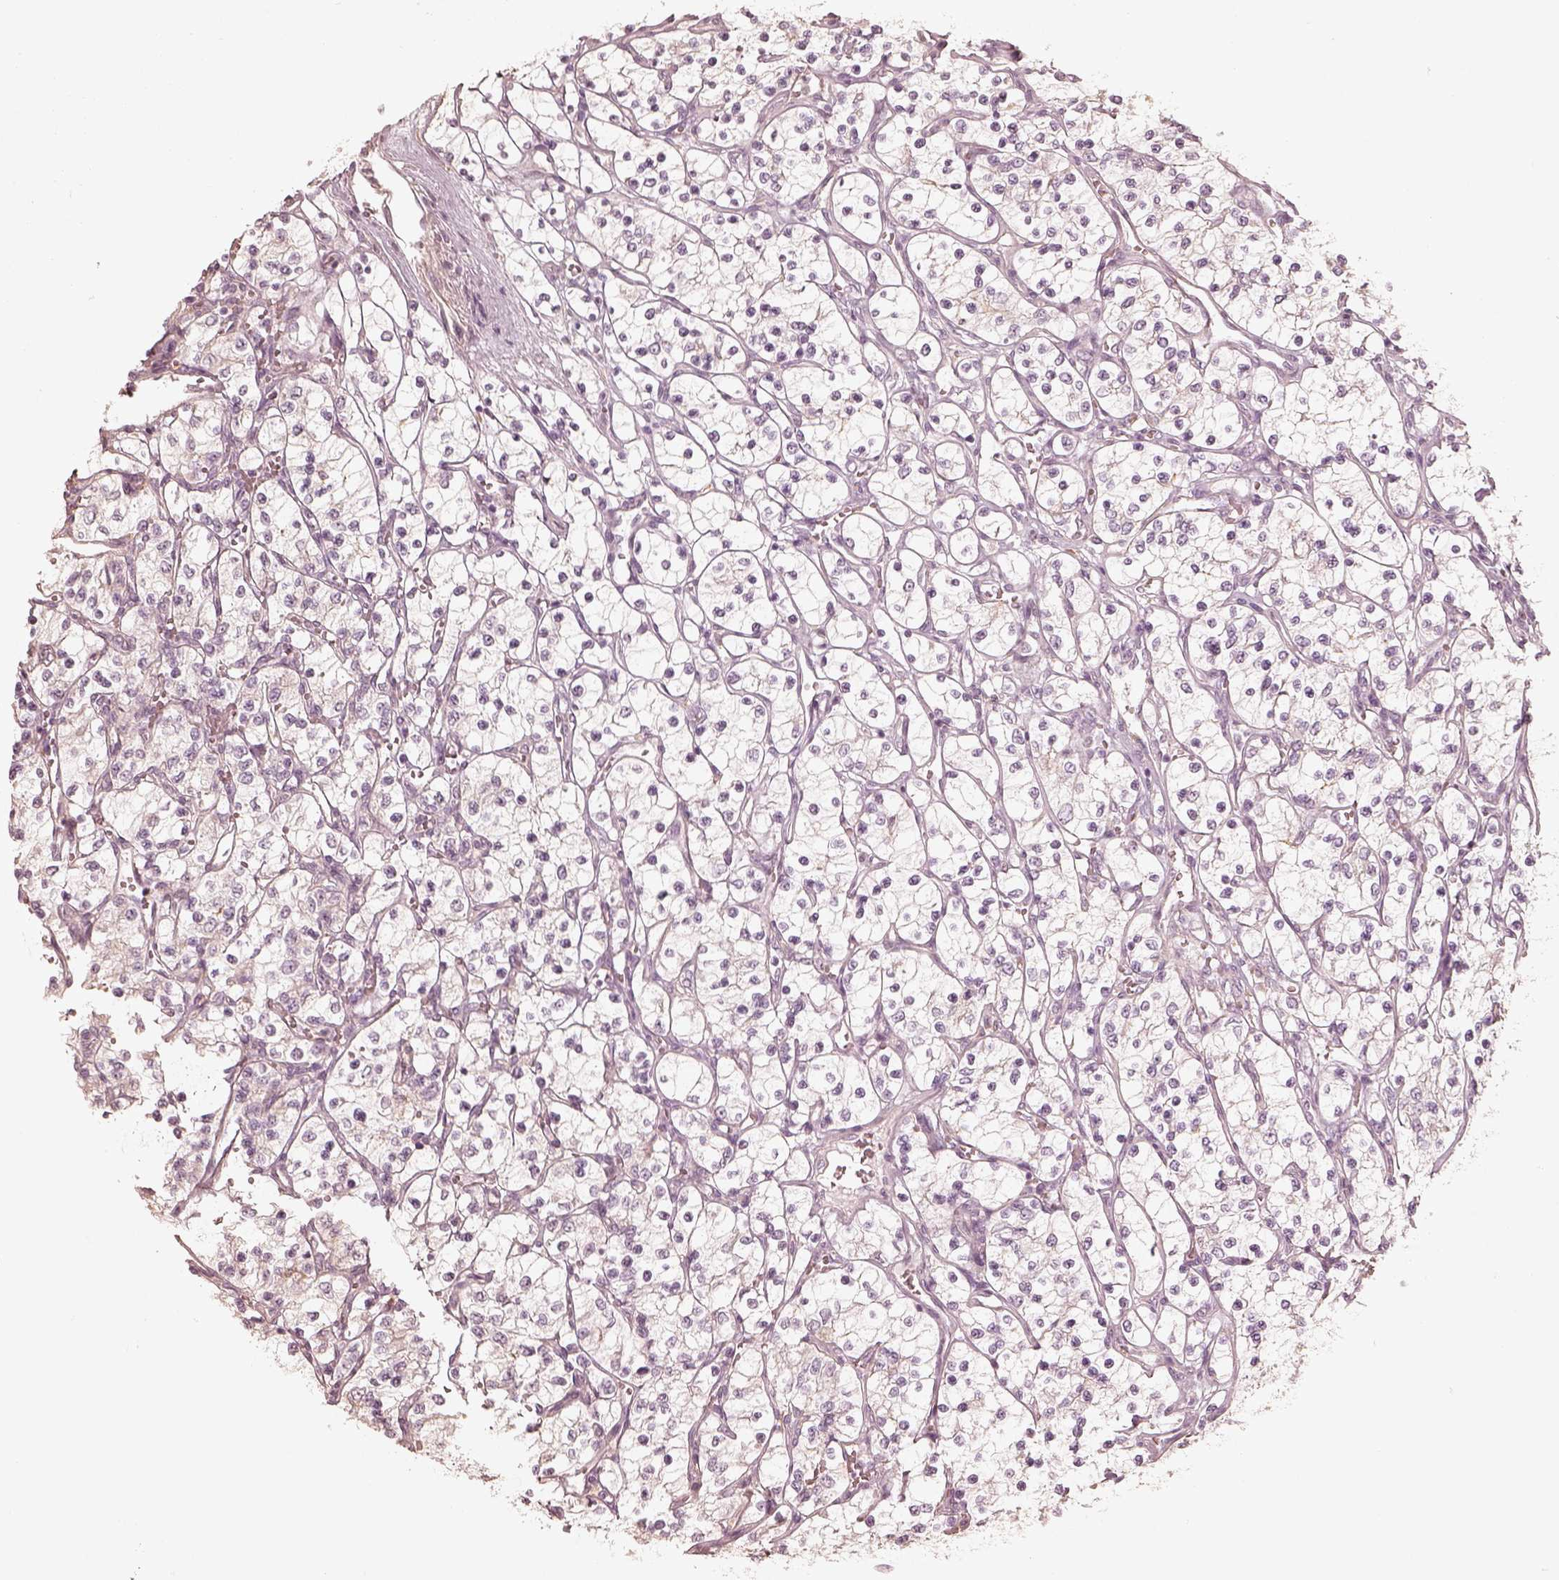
{"staining": {"intensity": "negative", "quantity": "none", "location": "none"}, "tissue": "renal cancer", "cell_type": "Tumor cells", "image_type": "cancer", "snomed": [{"axis": "morphology", "description": "Adenocarcinoma, NOS"}, {"axis": "topography", "description": "Kidney"}], "caption": "This is a micrograph of immunohistochemistry (IHC) staining of renal adenocarcinoma, which shows no staining in tumor cells.", "gene": "FMNL2", "patient": {"sex": "female", "age": 69}}